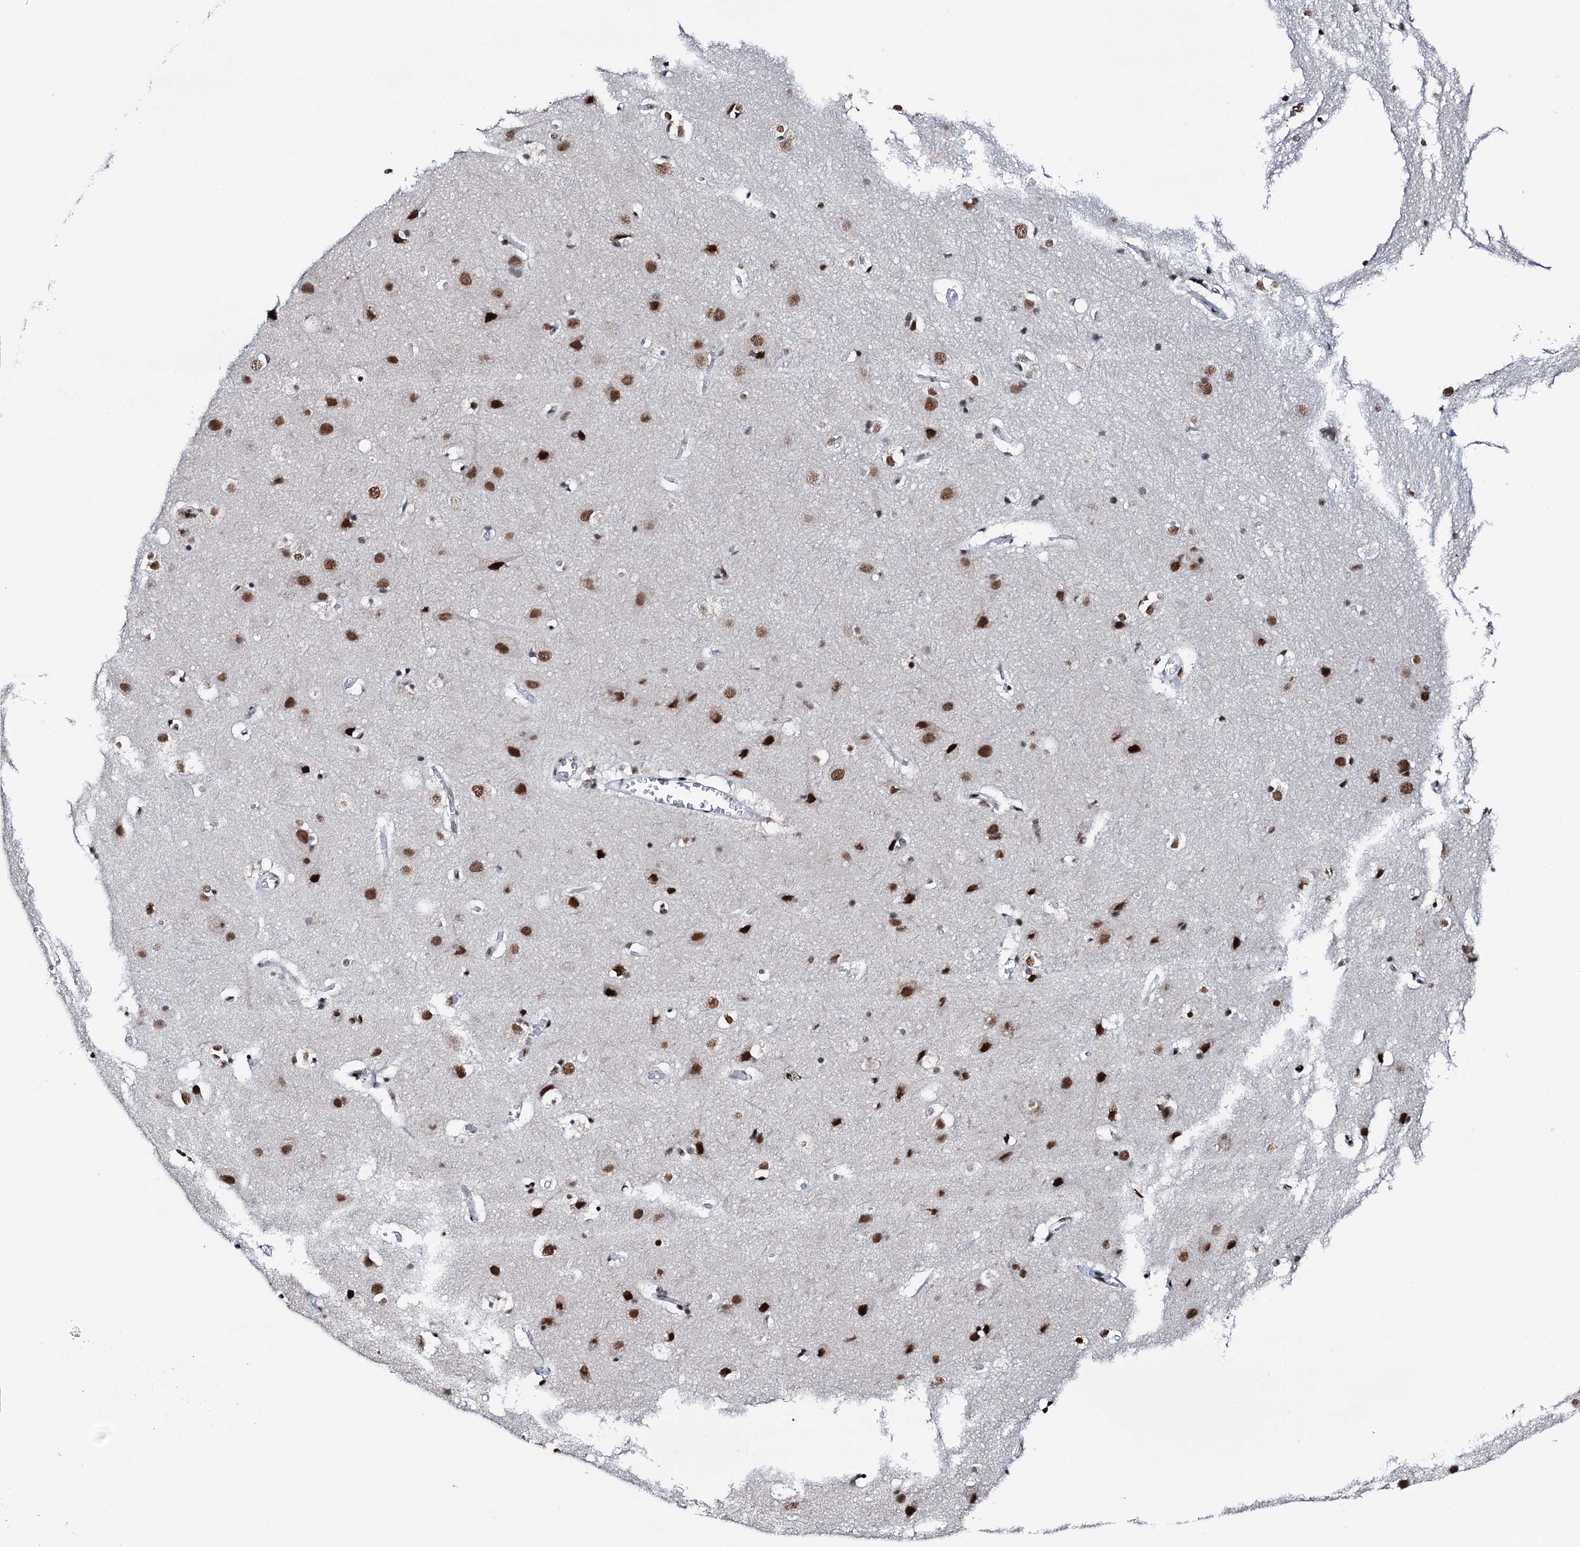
{"staining": {"intensity": "strong", "quantity": ">75%", "location": "nuclear"}, "tissue": "cerebral cortex", "cell_type": "Endothelial cells", "image_type": "normal", "snomed": [{"axis": "morphology", "description": "Normal tissue, NOS"}, {"axis": "topography", "description": "Cerebral cortex"}], "caption": "This image demonstrates benign cerebral cortex stained with IHC to label a protein in brown. The nuclear of endothelial cells show strong positivity for the protein. Nuclei are counter-stained blue.", "gene": "NKAPD1", "patient": {"sex": "male", "age": 54}}